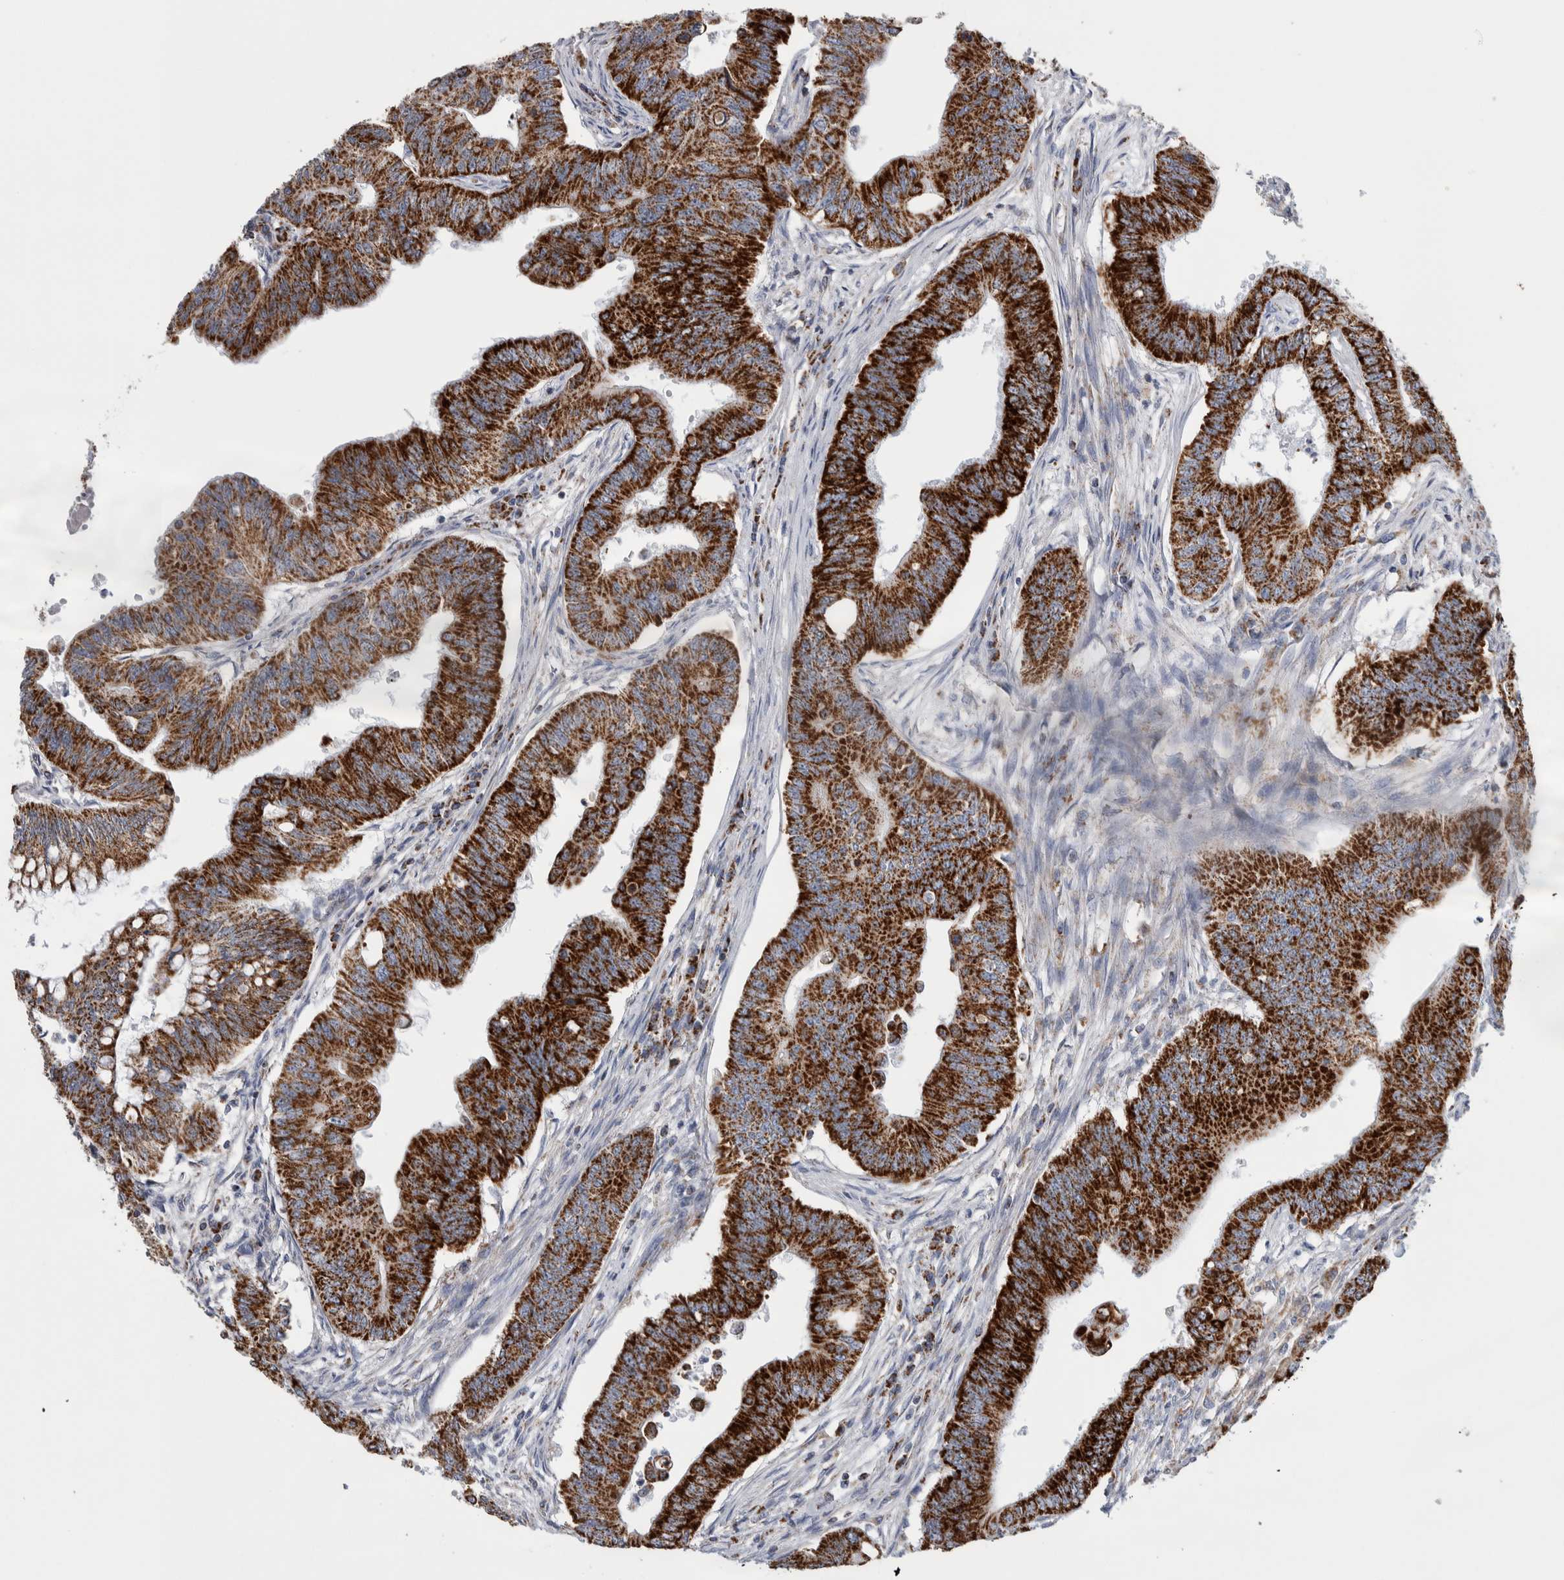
{"staining": {"intensity": "strong", "quantity": ">75%", "location": "cytoplasmic/membranous"}, "tissue": "colorectal cancer", "cell_type": "Tumor cells", "image_type": "cancer", "snomed": [{"axis": "morphology", "description": "Adenoma, NOS"}, {"axis": "morphology", "description": "Adenocarcinoma, NOS"}, {"axis": "topography", "description": "Colon"}], "caption": "An immunohistochemistry histopathology image of tumor tissue is shown. Protein staining in brown labels strong cytoplasmic/membranous positivity in colorectal cancer (adenocarcinoma) within tumor cells. The staining was performed using DAB to visualize the protein expression in brown, while the nuclei were stained in blue with hematoxylin (Magnification: 20x).", "gene": "ETFA", "patient": {"sex": "male", "age": 79}}